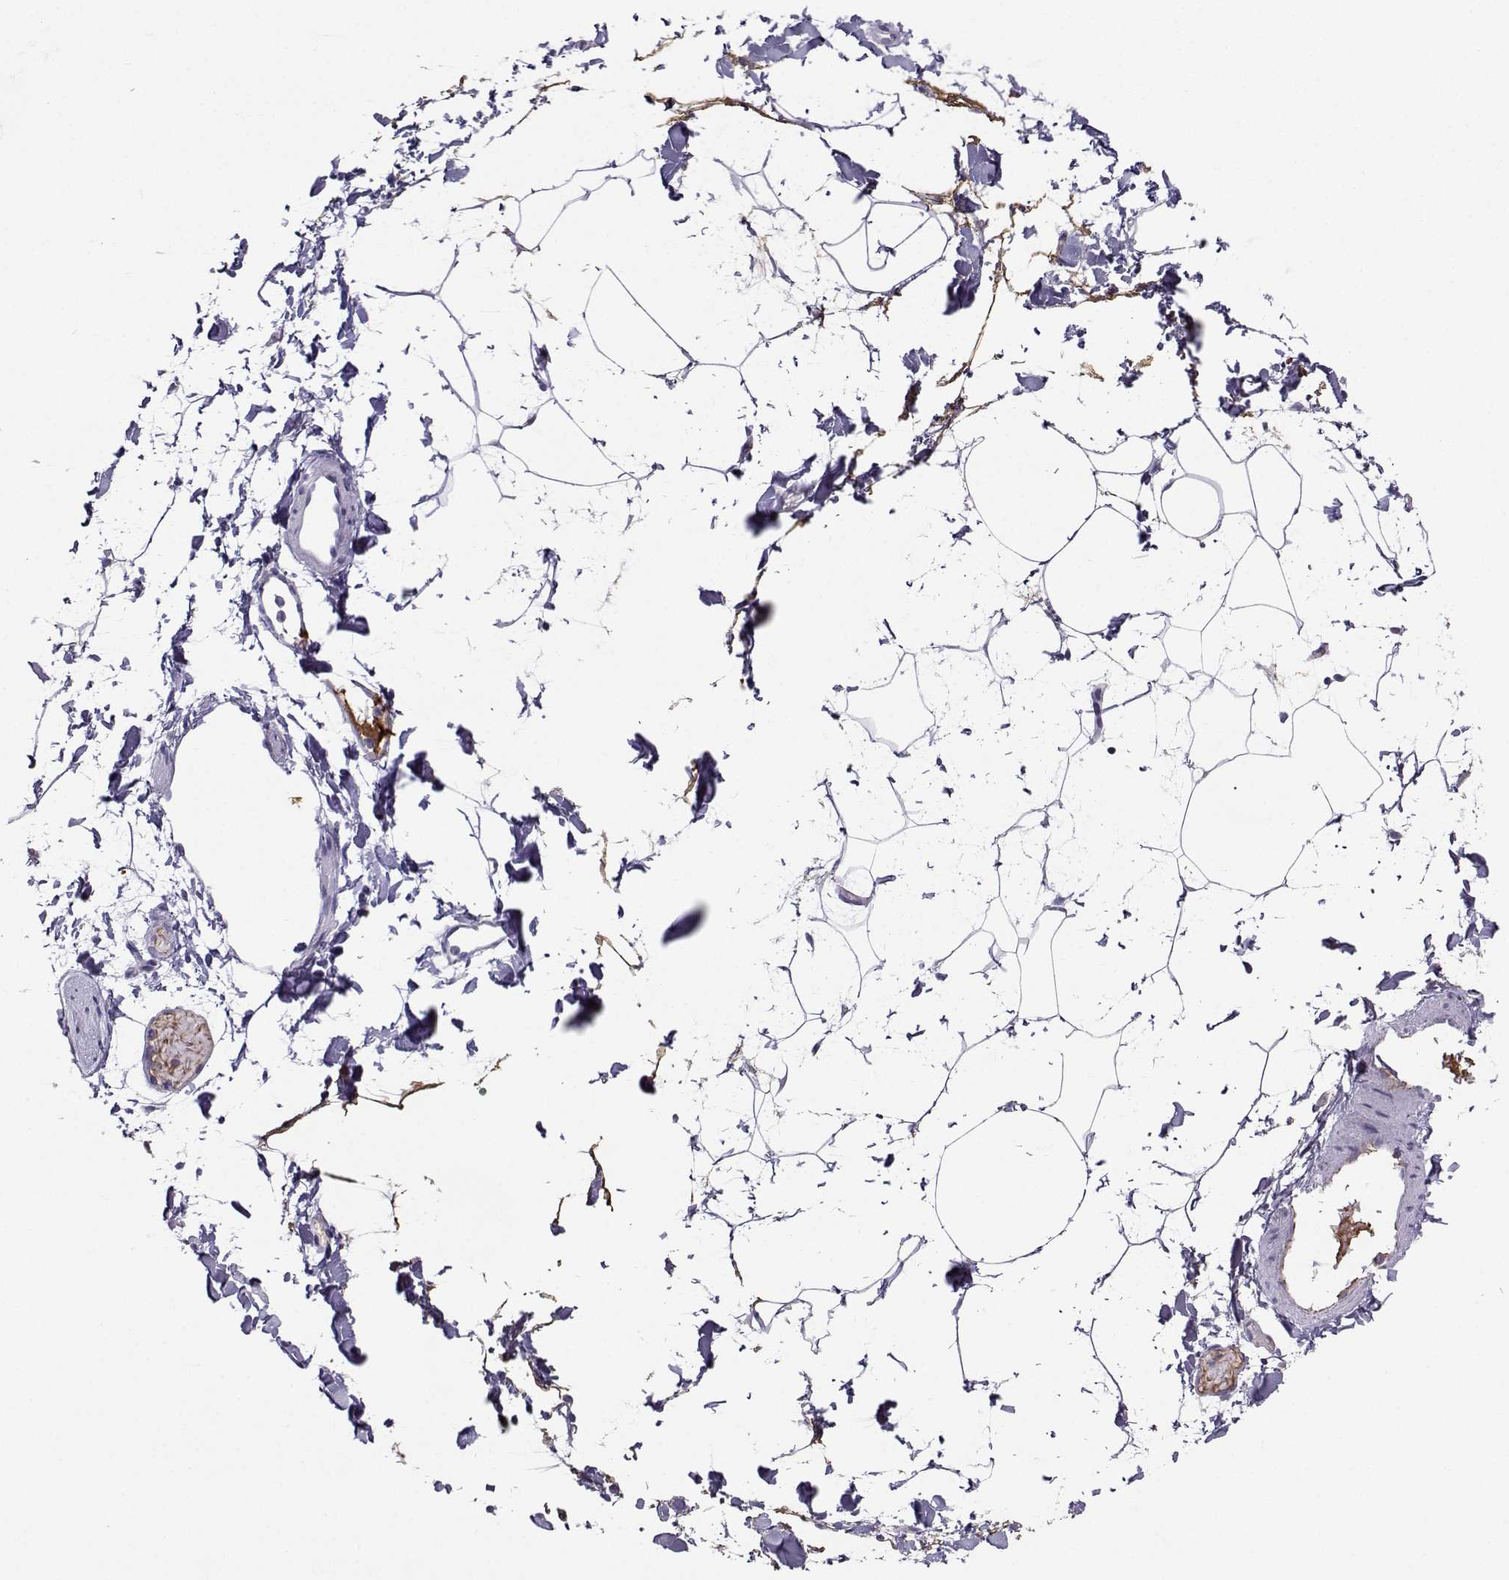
{"staining": {"intensity": "negative", "quantity": "none", "location": "none"}, "tissue": "adipose tissue", "cell_type": "Adipocytes", "image_type": "normal", "snomed": [{"axis": "morphology", "description": "Normal tissue, NOS"}, {"axis": "topography", "description": "Gallbladder"}, {"axis": "topography", "description": "Peripheral nerve tissue"}], "caption": "Immunohistochemistry (IHC) of unremarkable adipose tissue exhibits no staining in adipocytes.", "gene": "LHX1", "patient": {"sex": "female", "age": 45}}